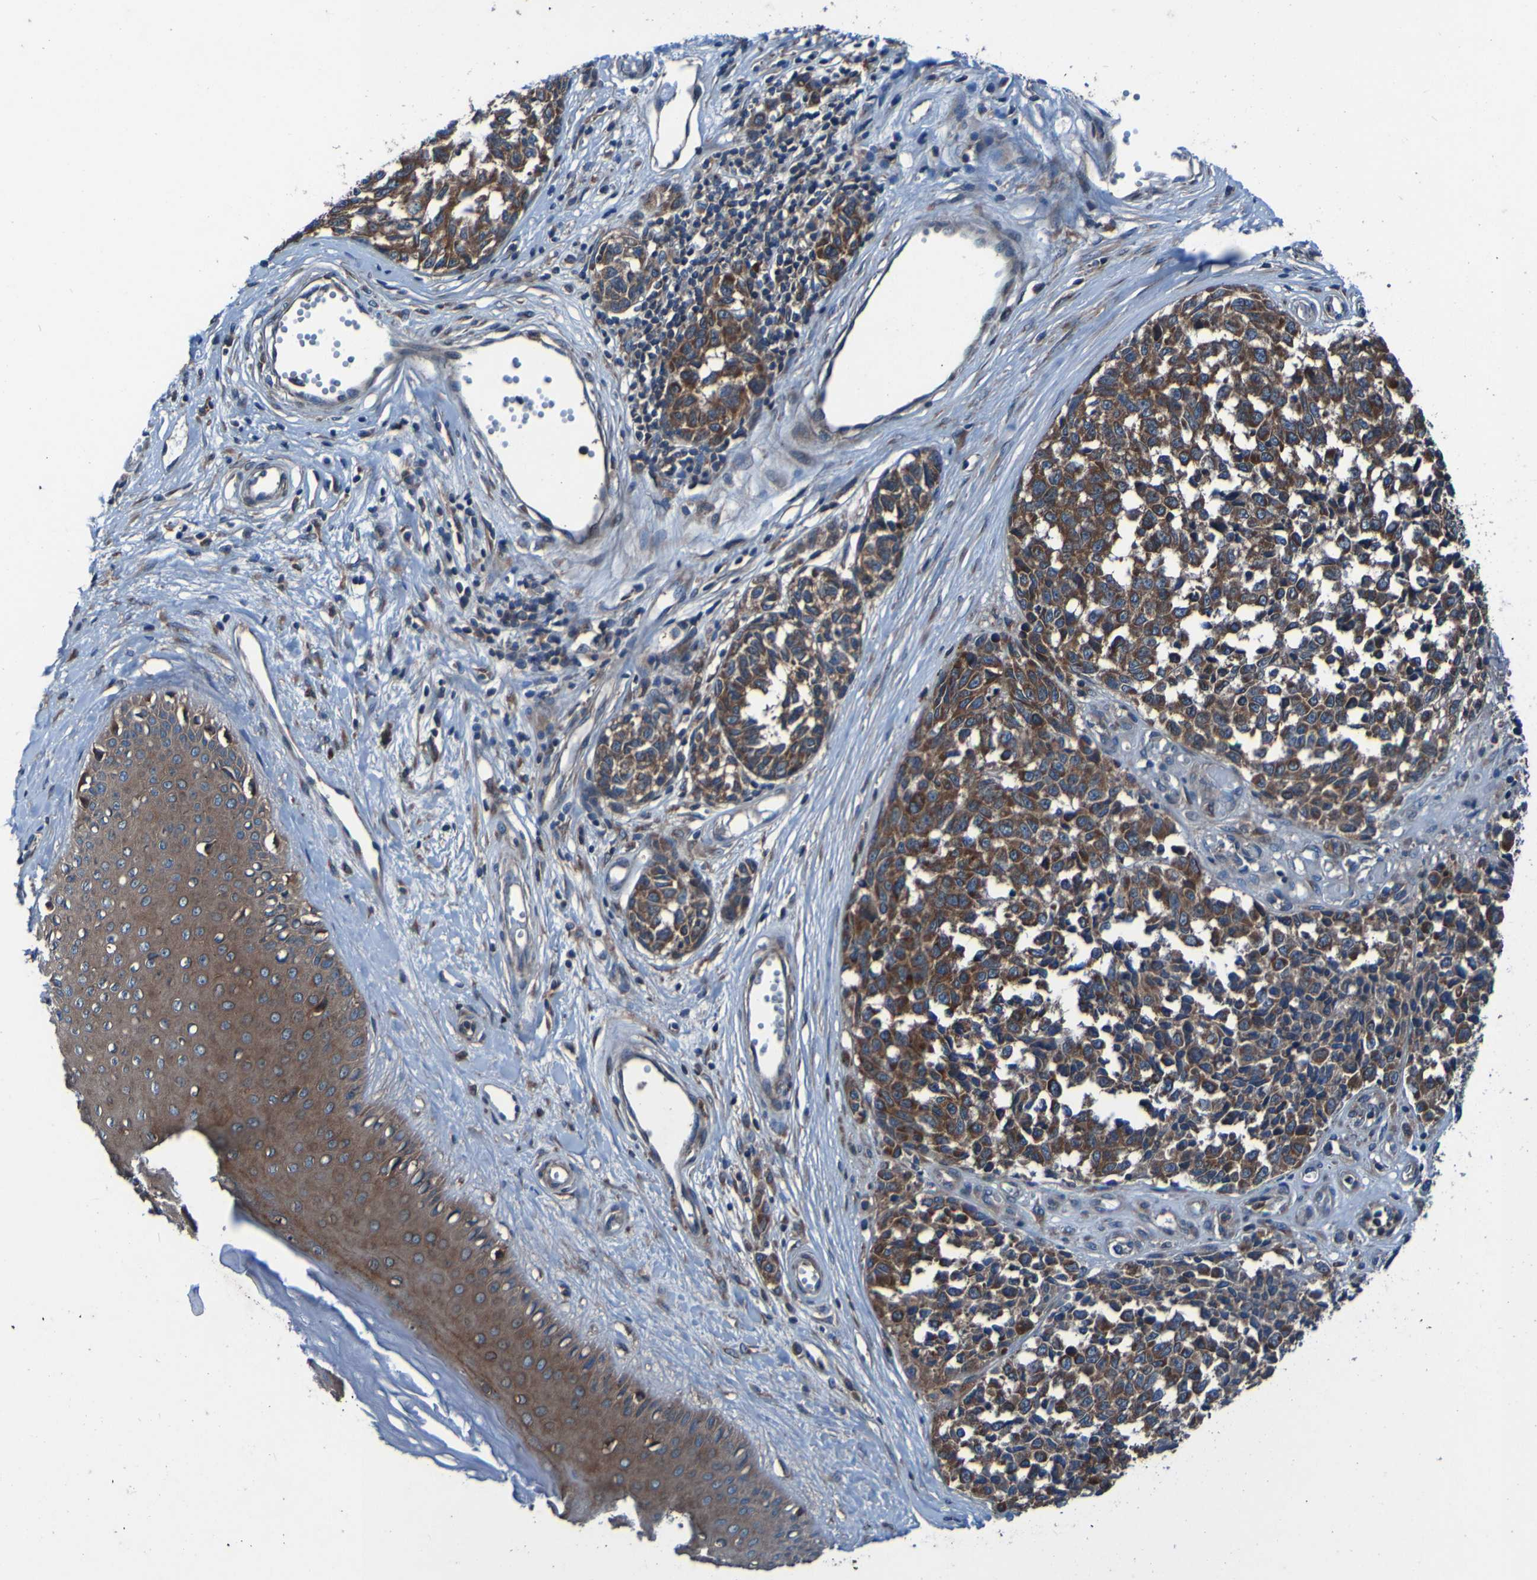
{"staining": {"intensity": "strong", "quantity": ">75%", "location": "cytoplasmic/membranous"}, "tissue": "melanoma", "cell_type": "Tumor cells", "image_type": "cancer", "snomed": [{"axis": "morphology", "description": "Malignant melanoma, NOS"}, {"axis": "topography", "description": "Skin"}], "caption": "A micrograph of human melanoma stained for a protein displays strong cytoplasmic/membranous brown staining in tumor cells.", "gene": "RAB5B", "patient": {"sex": "female", "age": 64}}